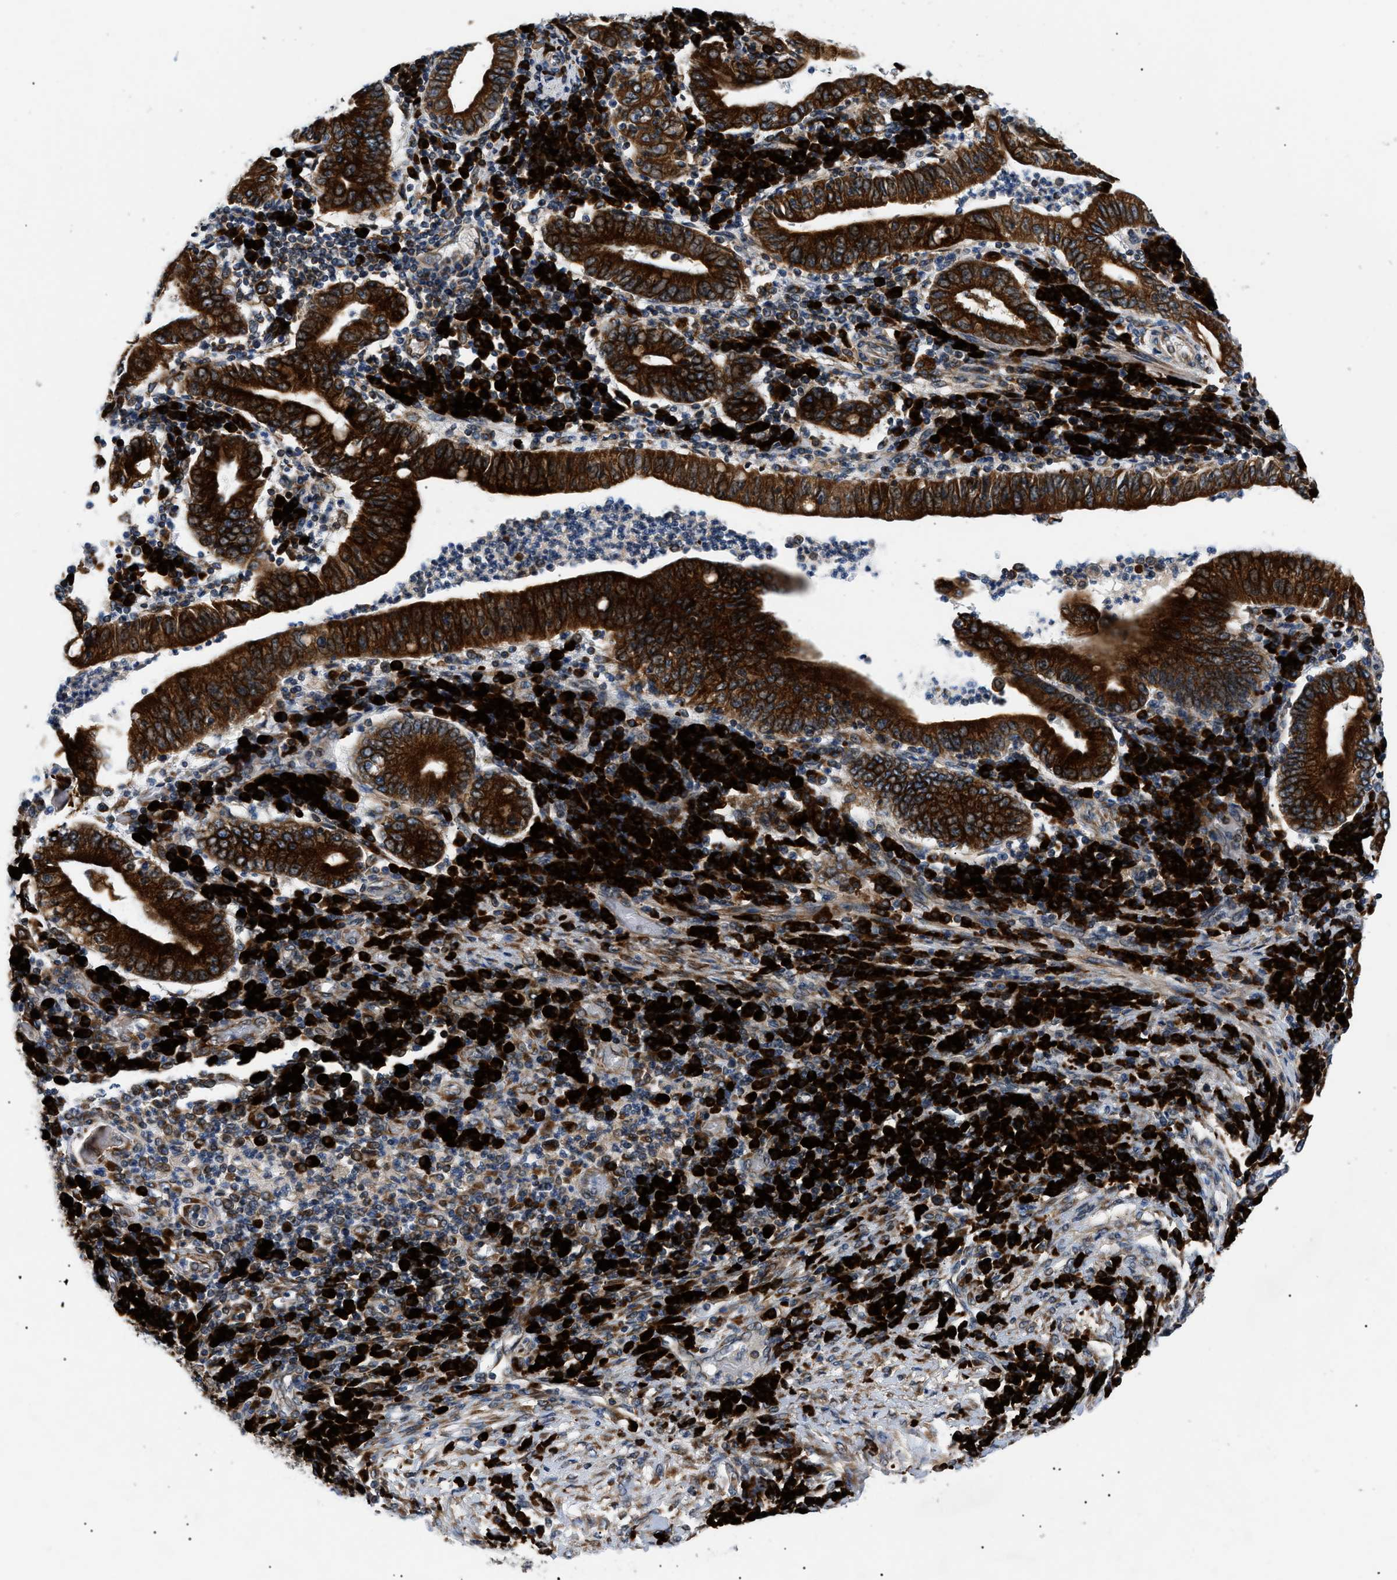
{"staining": {"intensity": "strong", "quantity": ">75%", "location": "cytoplasmic/membranous"}, "tissue": "stomach cancer", "cell_type": "Tumor cells", "image_type": "cancer", "snomed": [{"axis": "morphology", "description": "Normal tissue, NOS"}, {"axis": "morphology", "description": "Adenocarcinoma, NOS"}, {"axis": "topography", "description": "Esophagus"}, {"axis": "topography", "description": "Stomach, upper"}, {"axis": "topography", "description": "Peripheral nerve tissue"}], "caption": "A brown stain shows strong cytoplasmic/membranous staining of a protein in stomach adenocarcinoma tumor cells. The protein of interest is stained brown, and the nuclei are stained in blue (DAB IHC with brightfield microscopy, high magnification).", "gene": "DERL1", "patient": {"sex": "male", "age": 62}}